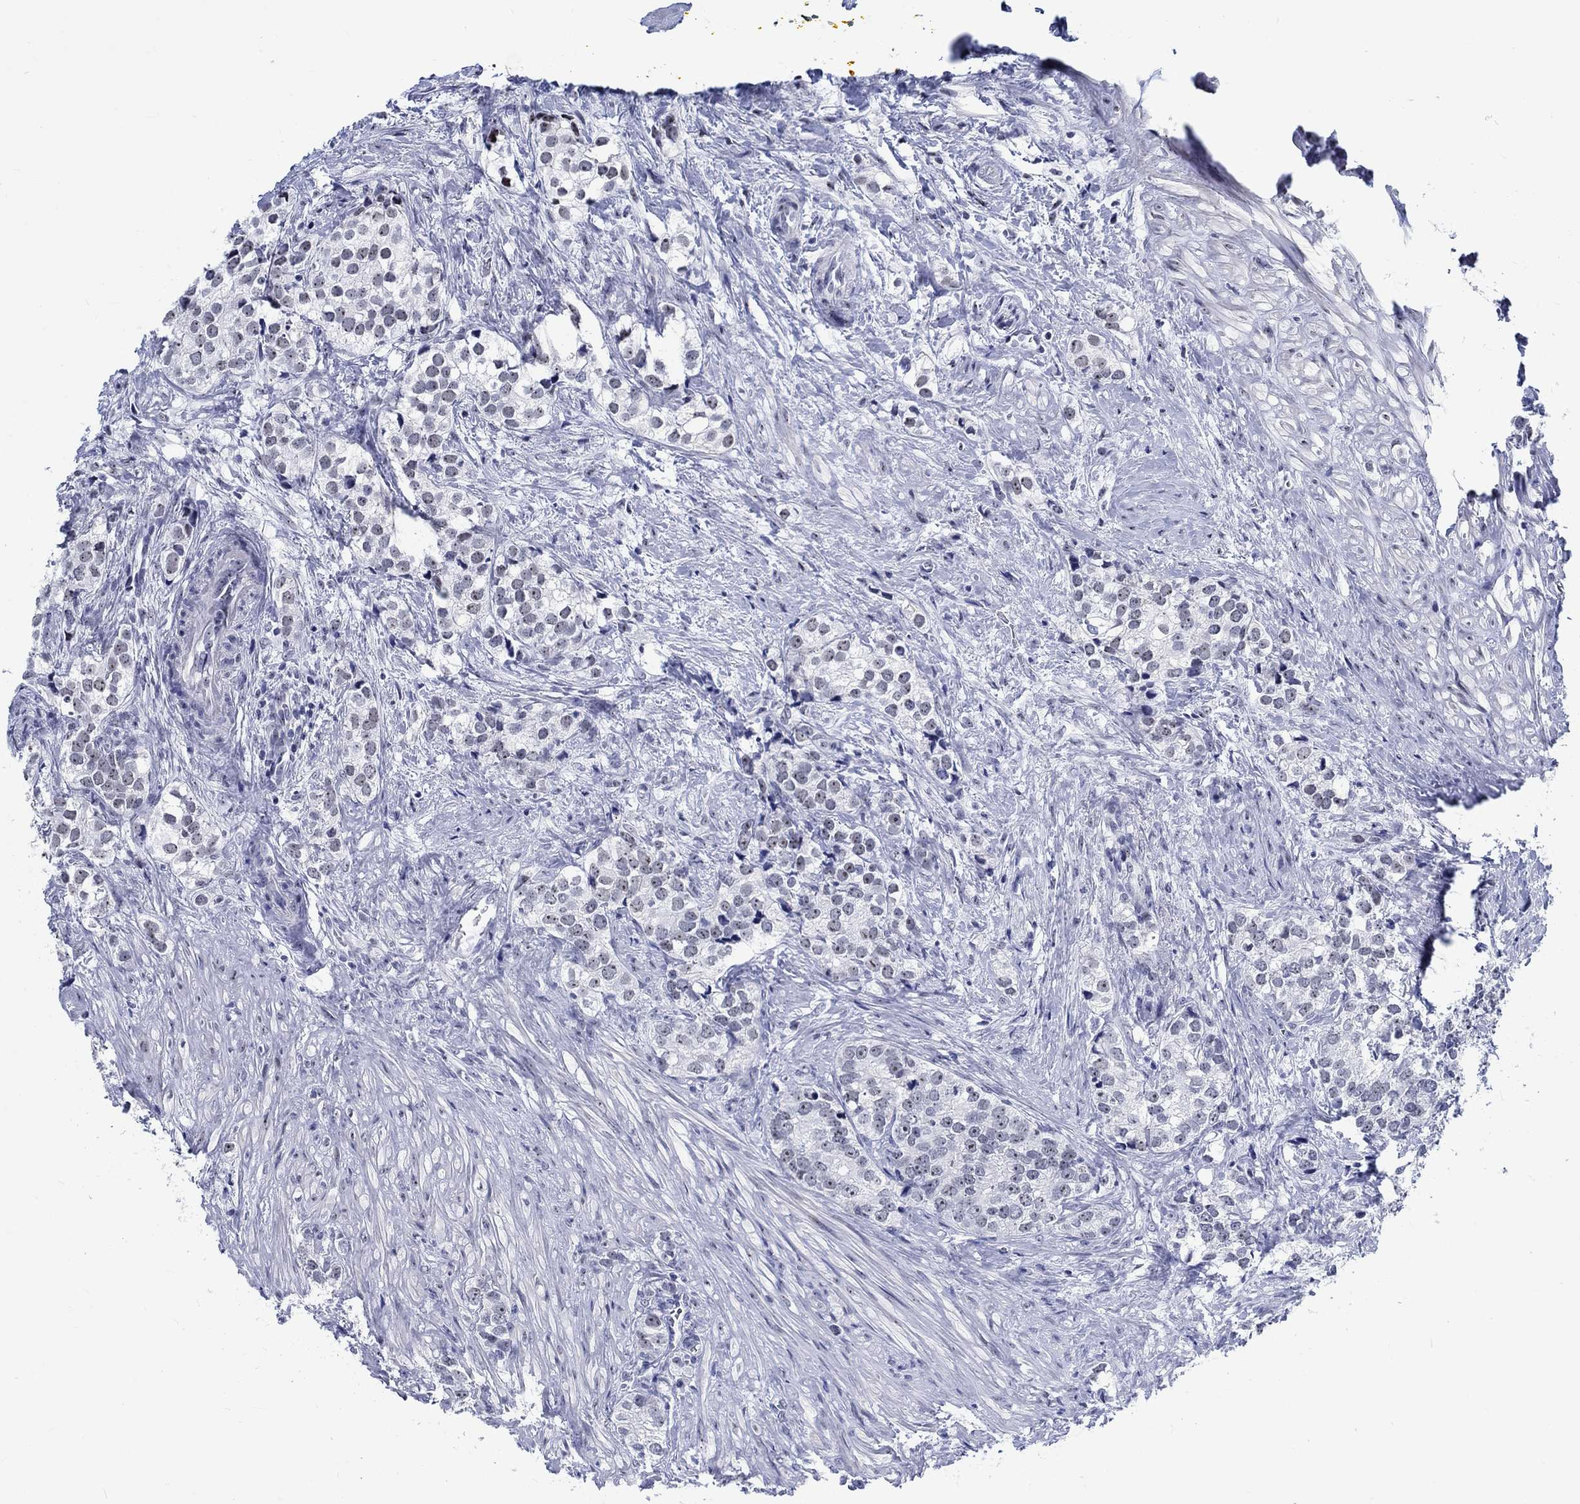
{"staining": {"intensity": "strong", "quantity": "<25%", "location": "nuclear"}, "tissue": "prostate cancer", "cell_type": "Tumor cells", "image_type": "cancer", "snomed": [{"axis": "morphology", "description": "Adenocarcinoma, NOS"}, {"axis": "topography", "description": "Prostate and seminal vesicle, NOS"}], "caption": "Protein staining of prostate cancer tissue displays strong nuclear staining in approximately <25% of tumor cells.", "gene": "ZNF446", "patient": {"sex": "male", "age": 63}}